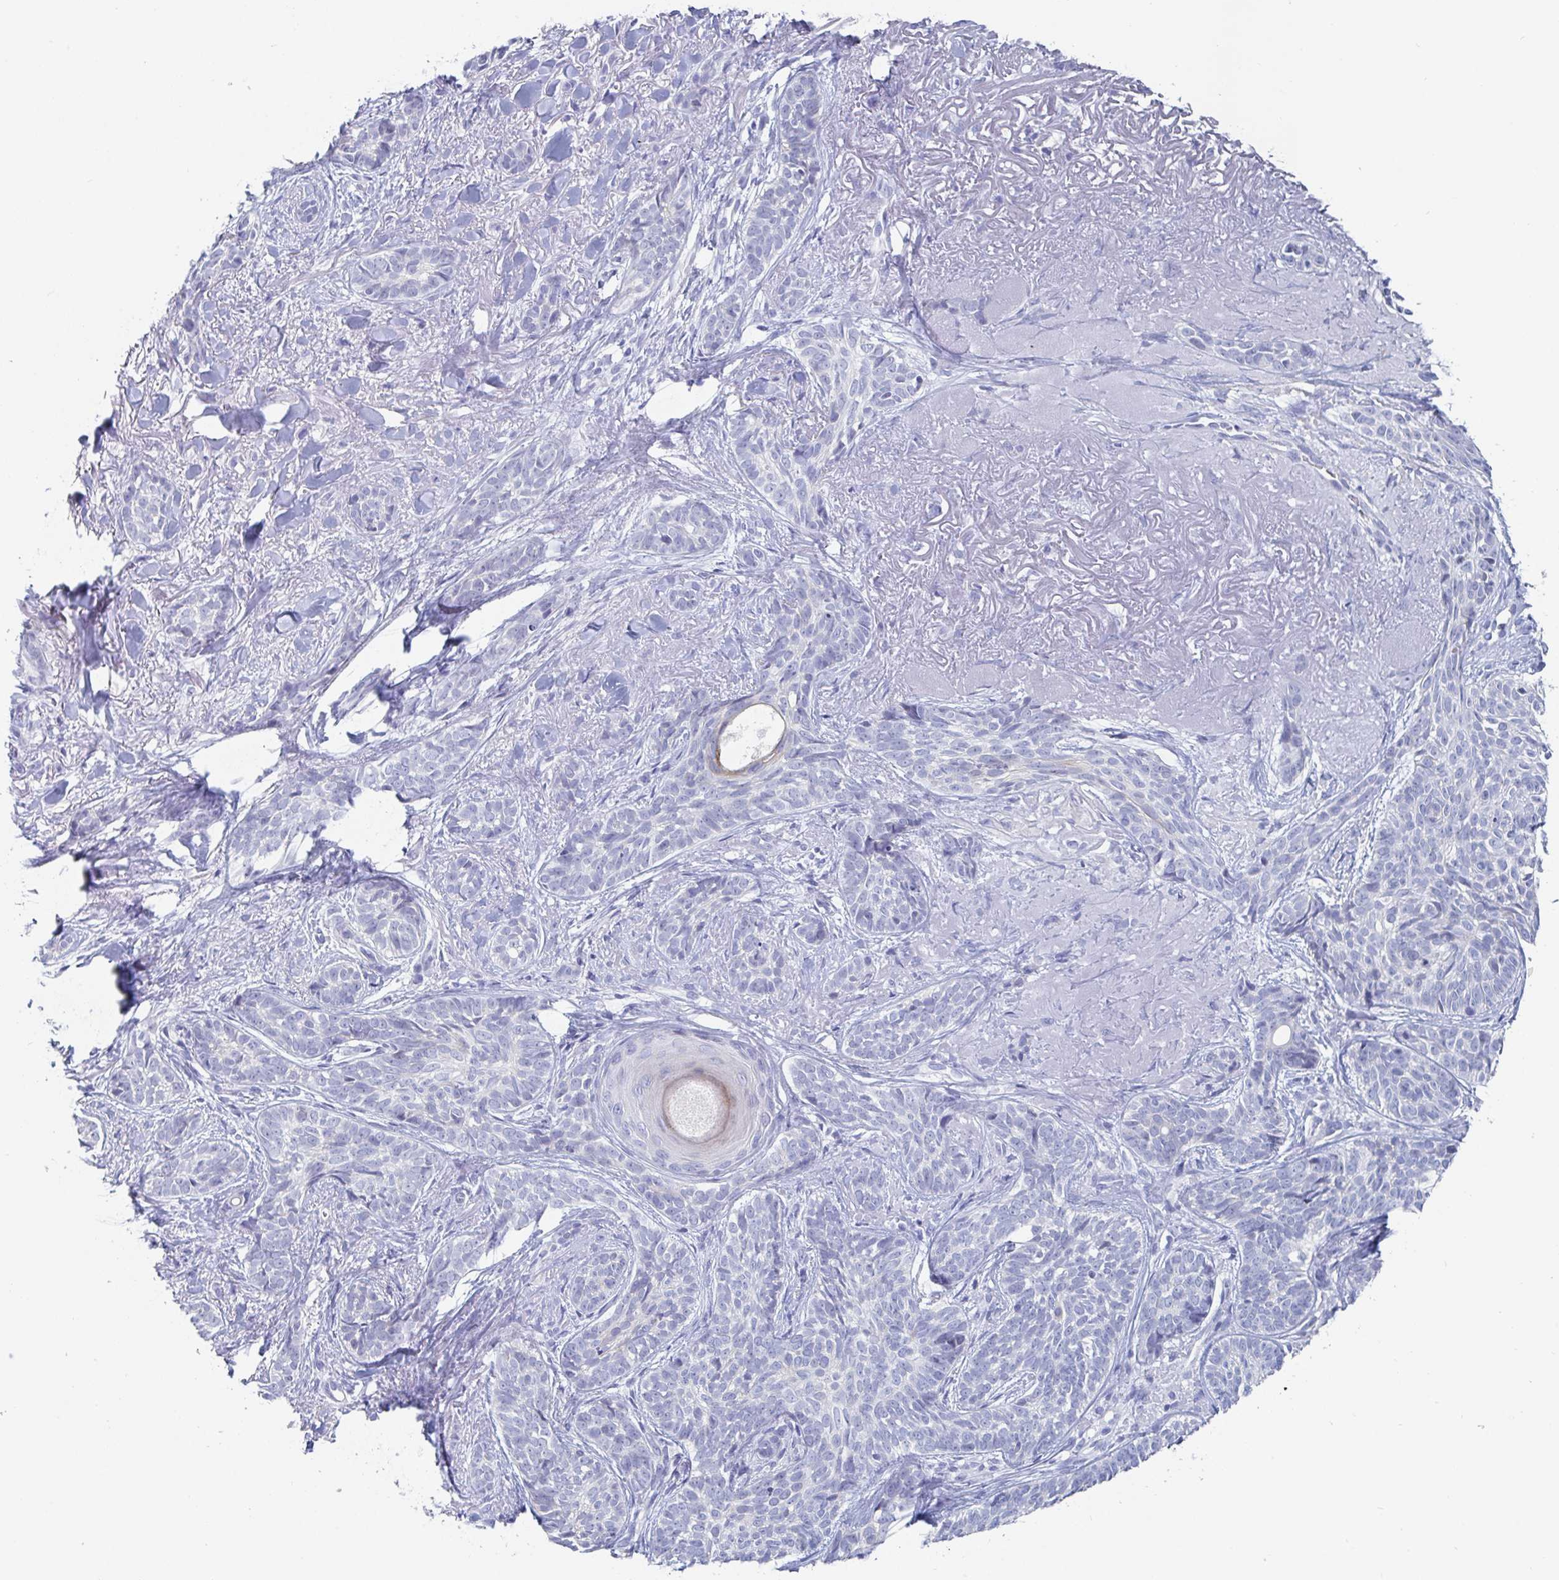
{"staining": {"intensity": "negative", "quantity": "none", "location": "none"}, "tissue": "skin cancer", "cell_type": "Tumor cells", "image_type": "cancer", "snomed": [{"axis": "morphology", "description": "Basal cell carcinoma"}, {"axis": "morphology", "description": "BCC, high aggressive"}, {"axis": "topography", "description": "Skin"}], "caption": "There is no significant staining in tumor cells of skin cancer.", "gene": "ZNF430", "patient": {"sex": "female", "age": 79}}